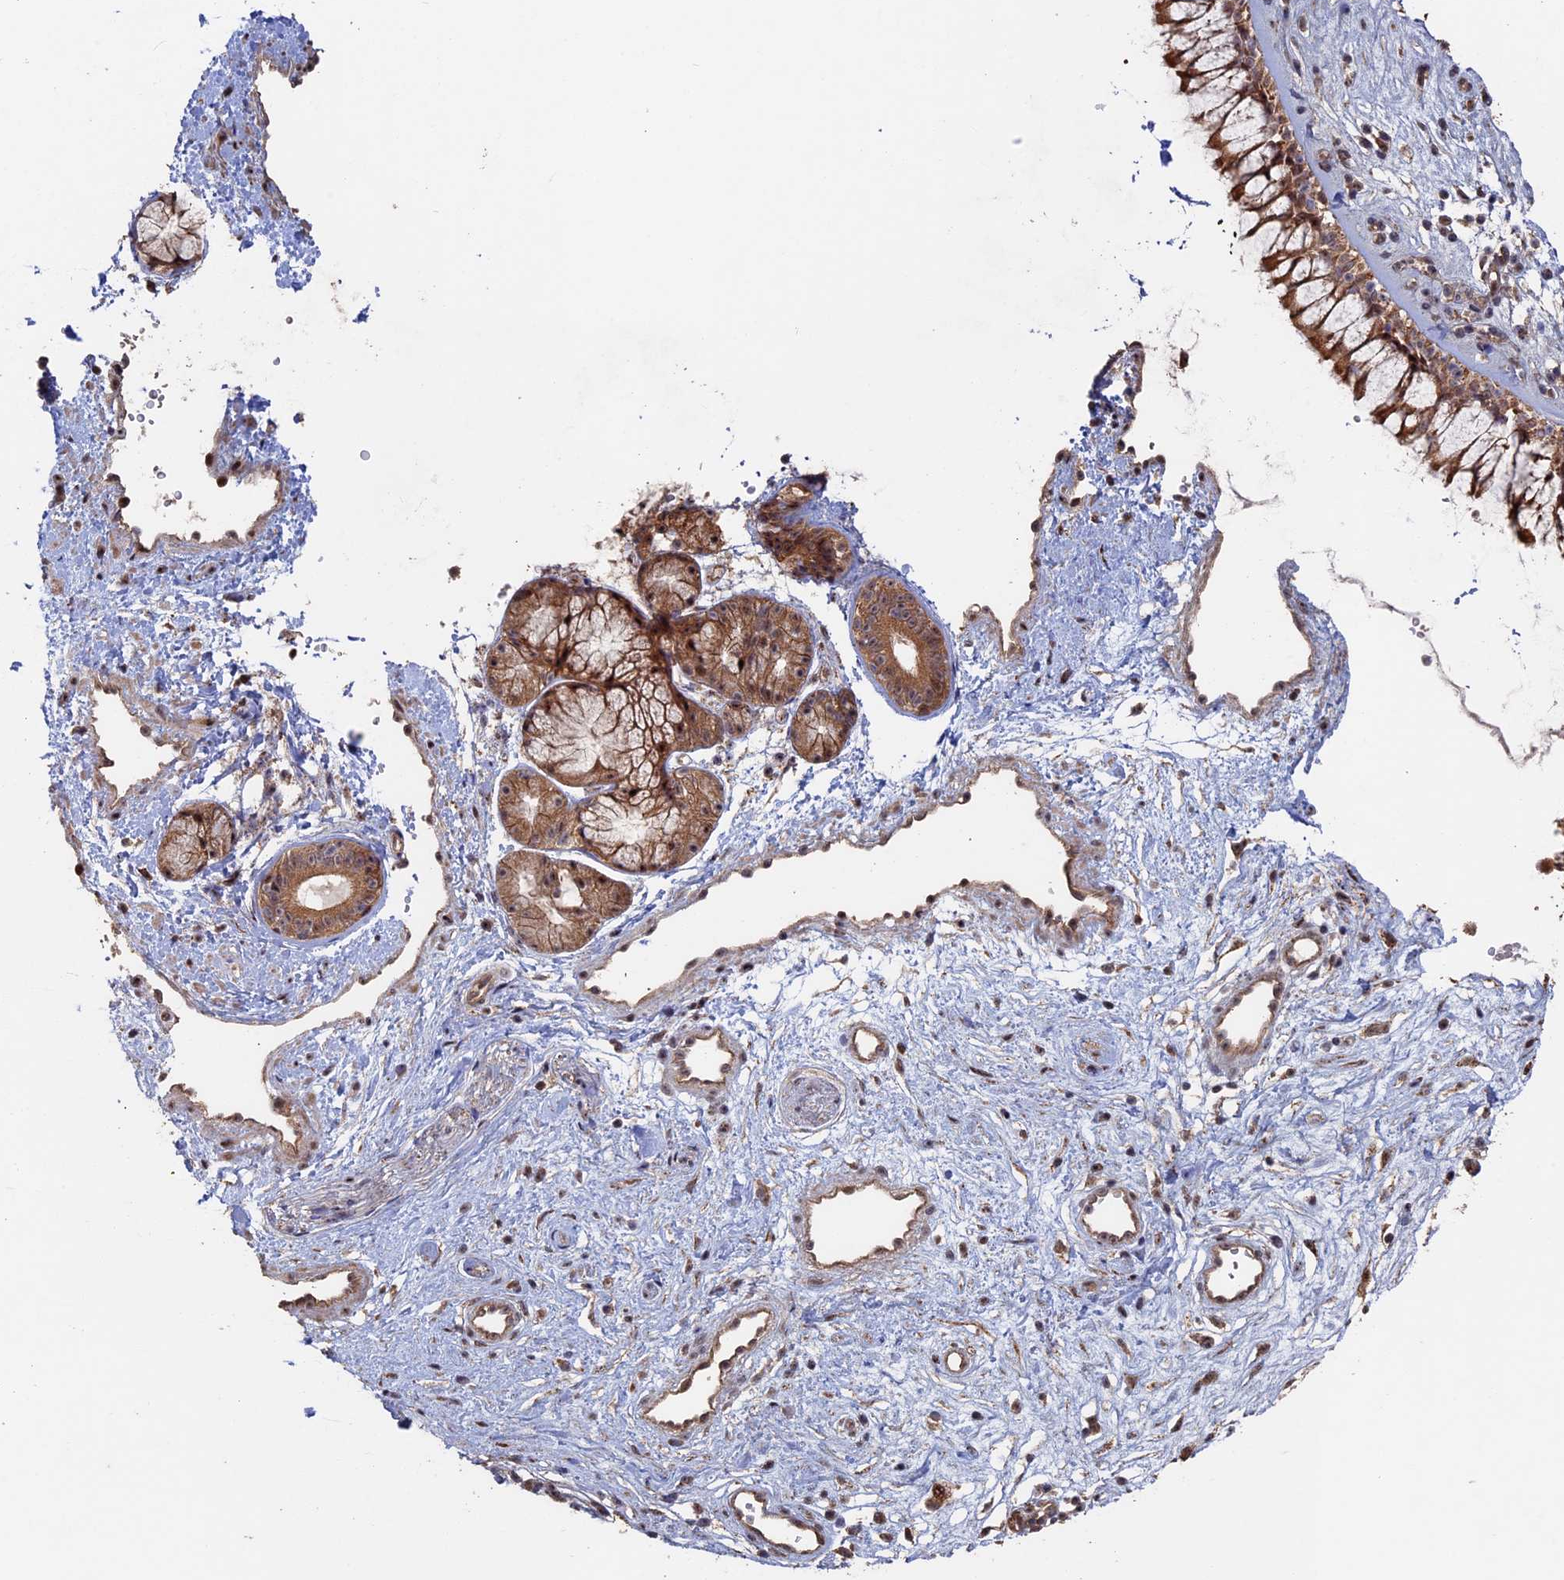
{"staining": {"intensity": "strong", "quantity": ">75%", "location": "cytoplasmic/membranous"}, "tissue": "nasopharynx", "cell_type": "Respiratory epithelial cells", "image_type": "normal", "snomed": [{"axis": "morphology", "description": "Normal tissue, NOS"}, {"axis": "topography", "description": "Nasopharynx"}], "caption": "DAB immunohistochemical staining of unremarkable nasopharynx demonstrates strong cytoplasmic/membranous protein staining in about >75% of respiratory epithelial cells.", "gene": "KIAA1328", "patient": {"sex": "male", "age": 32}}